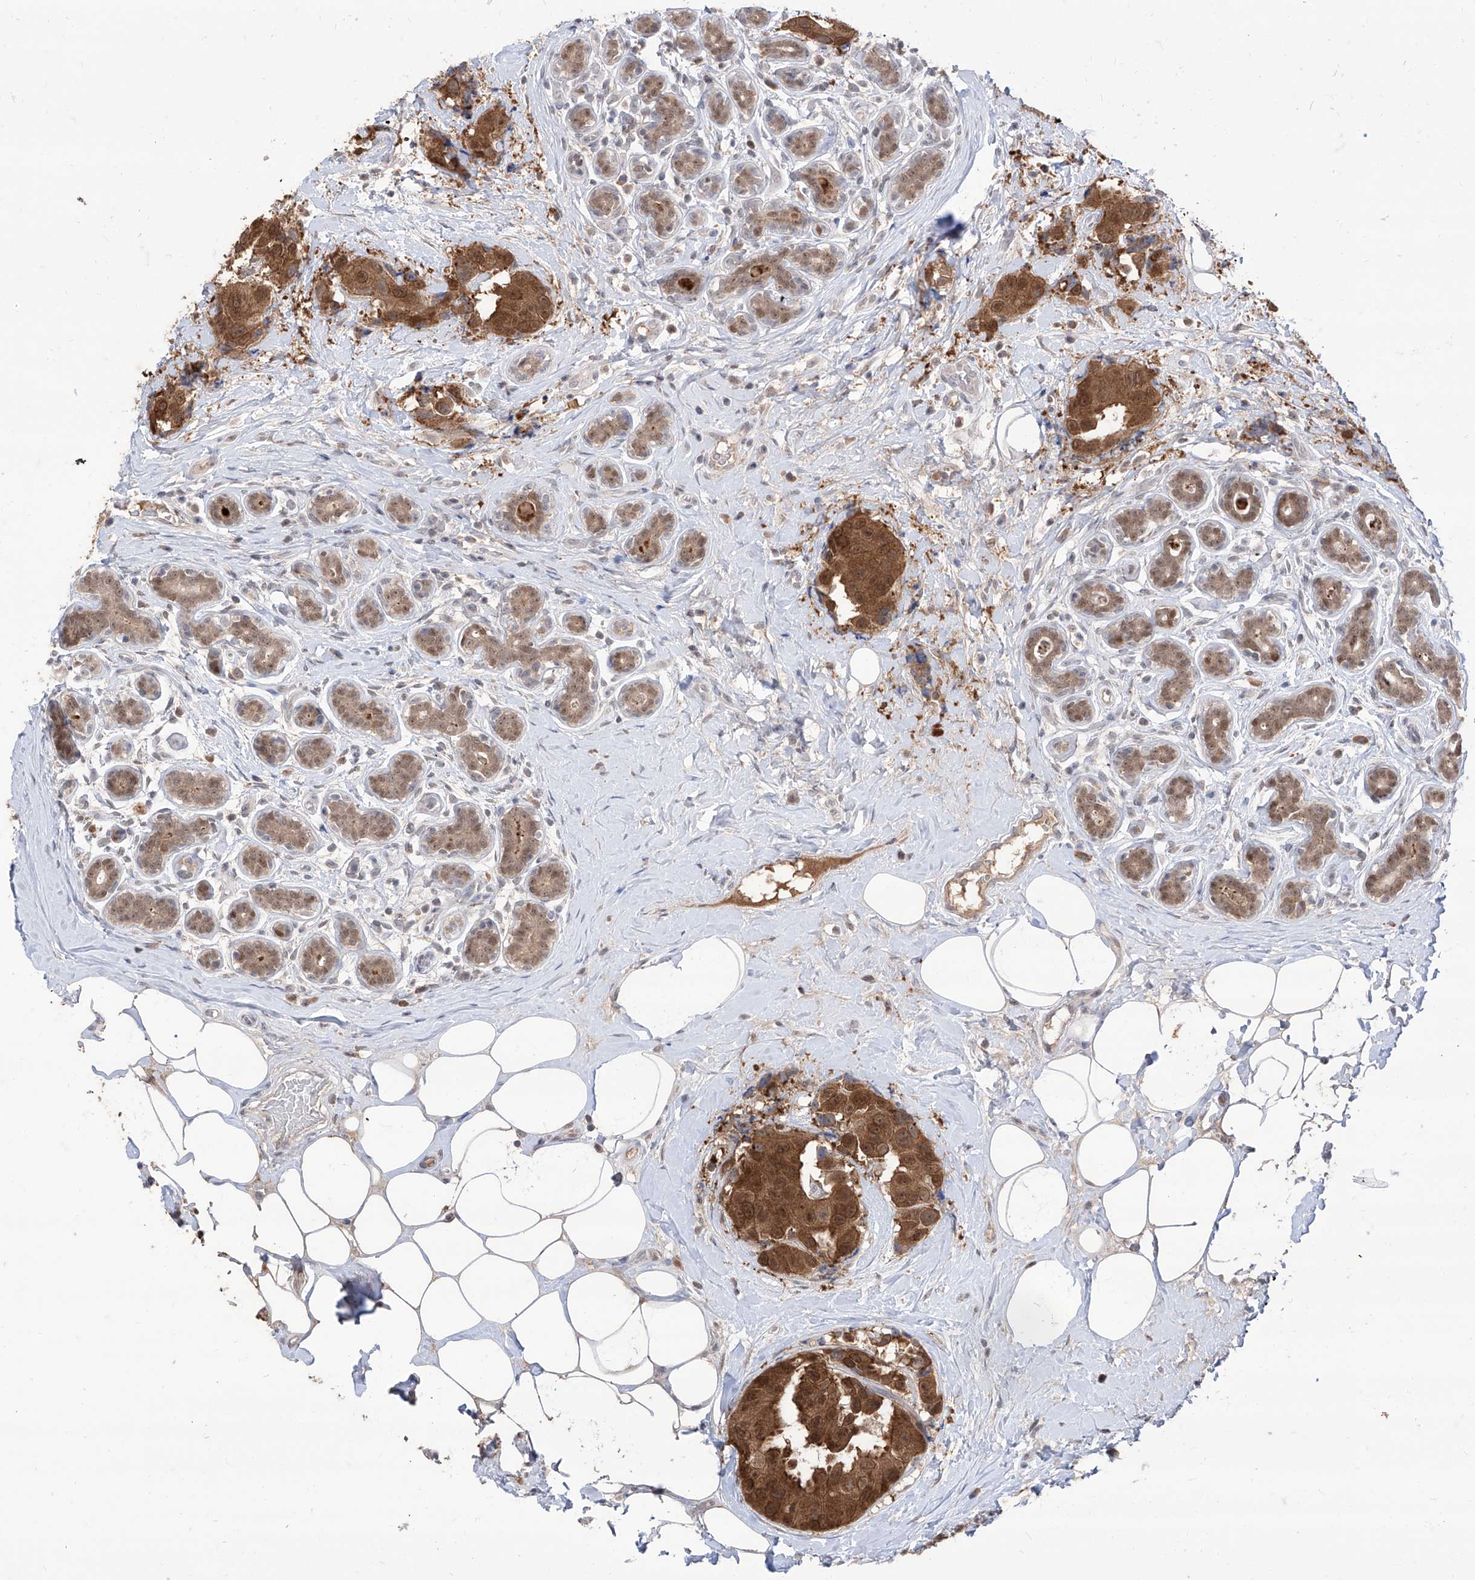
{"staining": {"intensity": "strong", "quantity": ">75%", "location": "cytoplasmic/membranous,nuclear"}, "tissue": "breast cancer", "cell_type": "Tumor cells", "image_type": "cancer", "snomed": [{"axis": "morphology", "description": "Normal tissue, NOS"}, {"axis": "morphology", "description": "Duct carcinoma"}, {"axis": "topography", "description": "Breast"}], "caption": "An image of human breast cancer (infiltrating ductal carcinoma) stained for a protein shows strong cytoplasmic/membranous and nuclear brown staining in tumor cells.", "gene": "BROX", "patient": {"sex": "female", "age": 39}}